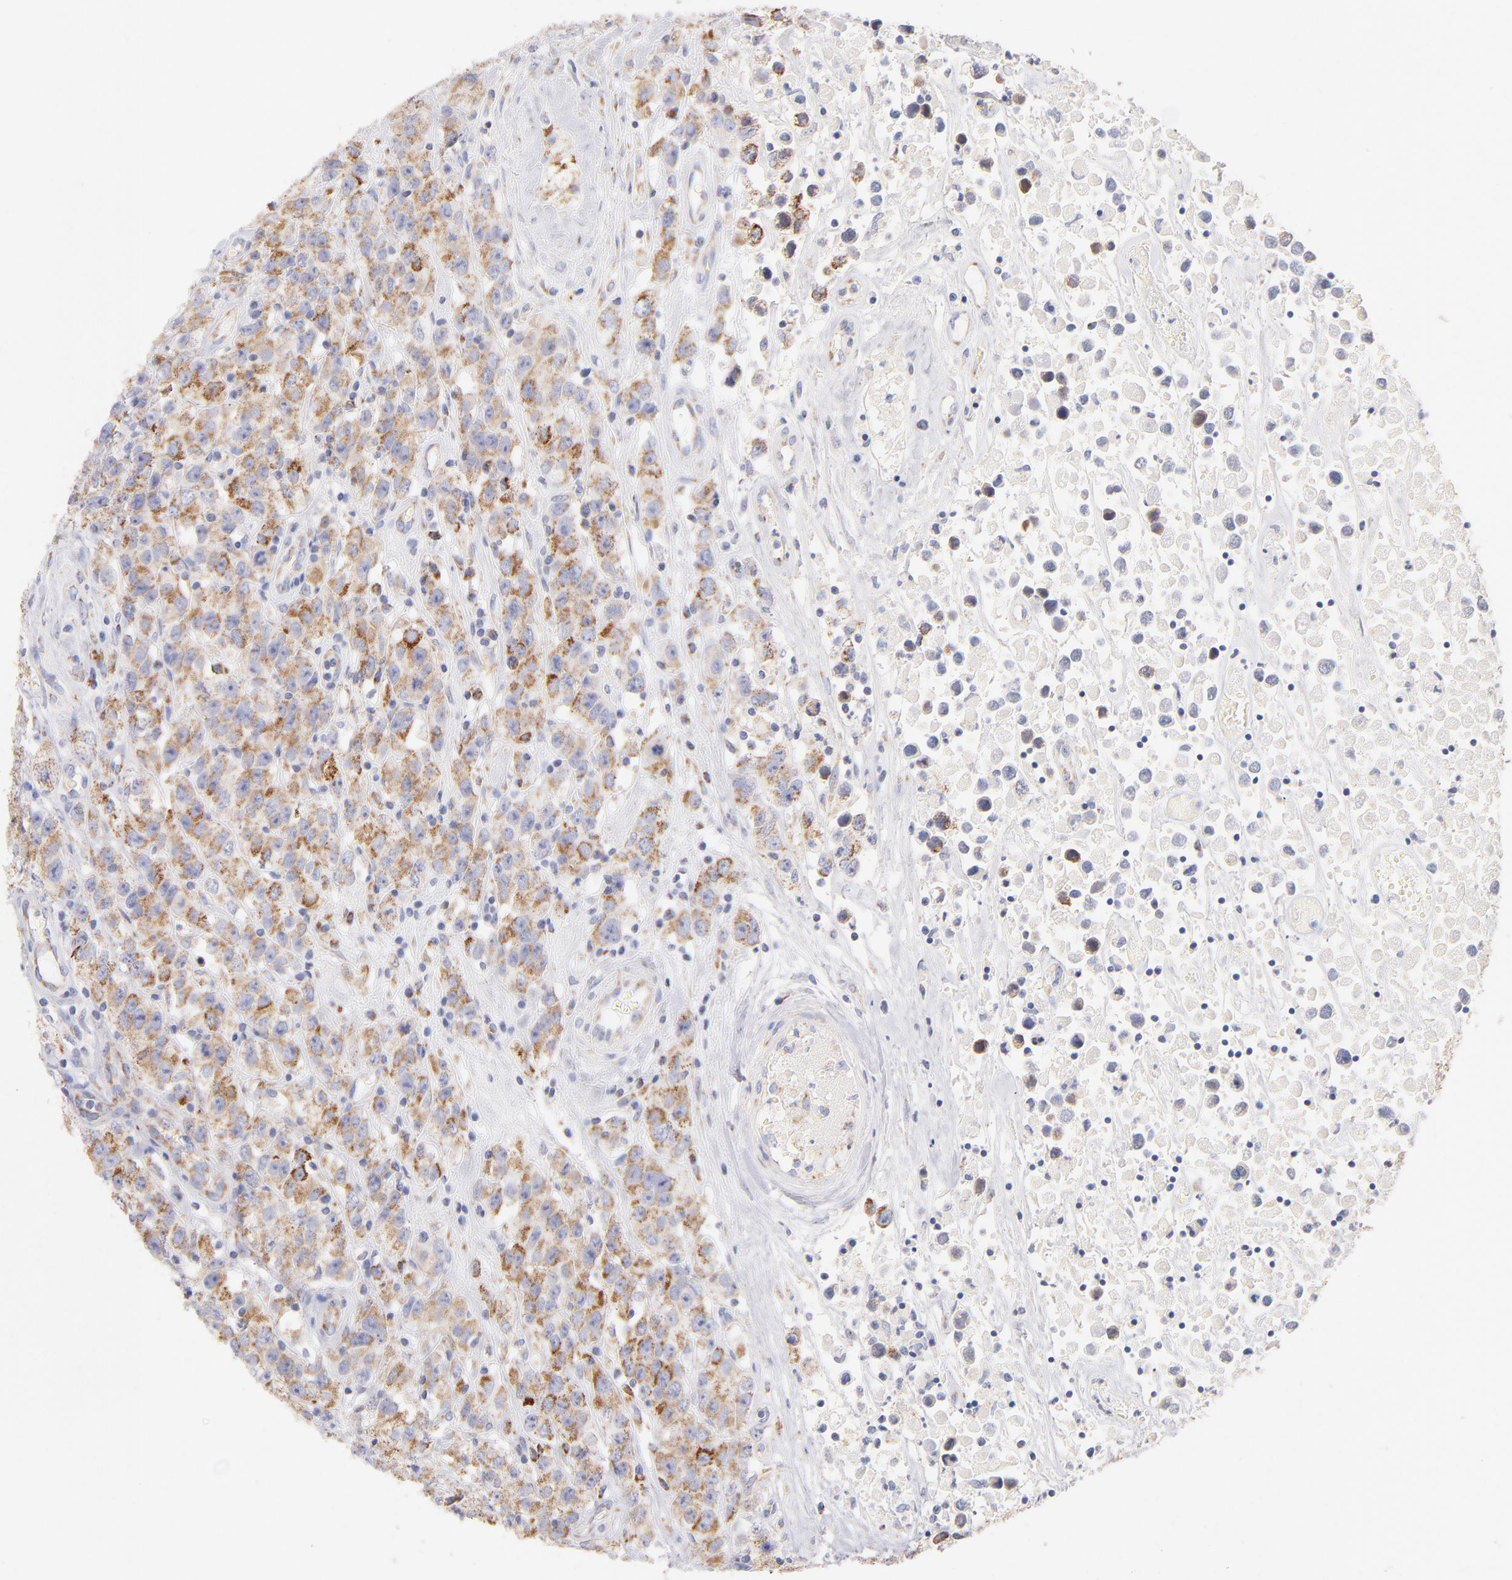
{"staining": {"intensity": "moderate", "quantity": ">75%", "location": "cytoplasmic/membranous"}, "tissue": "testis cancer", "cell_type": "Tumor cells", "image_type": "cancer", "snomed": [{"axis": "morphology", "description": "Seminoma, NOS"}, {"axis": "topography", "description": "Testis"}], "caption": "Protein expression analysis of seminoma (testis) exhibits moderate cytoplasmic/membranous expression in approximately >75% of tumor cells. The protein is stained brown, and the nuclei are stained in blue (DAB (3,3'-diaminobenzidine) IHC with brightfield microscopy, high magnification).", "gene": "AIFM1", "patient": {"sex": "male", "age": 52}}